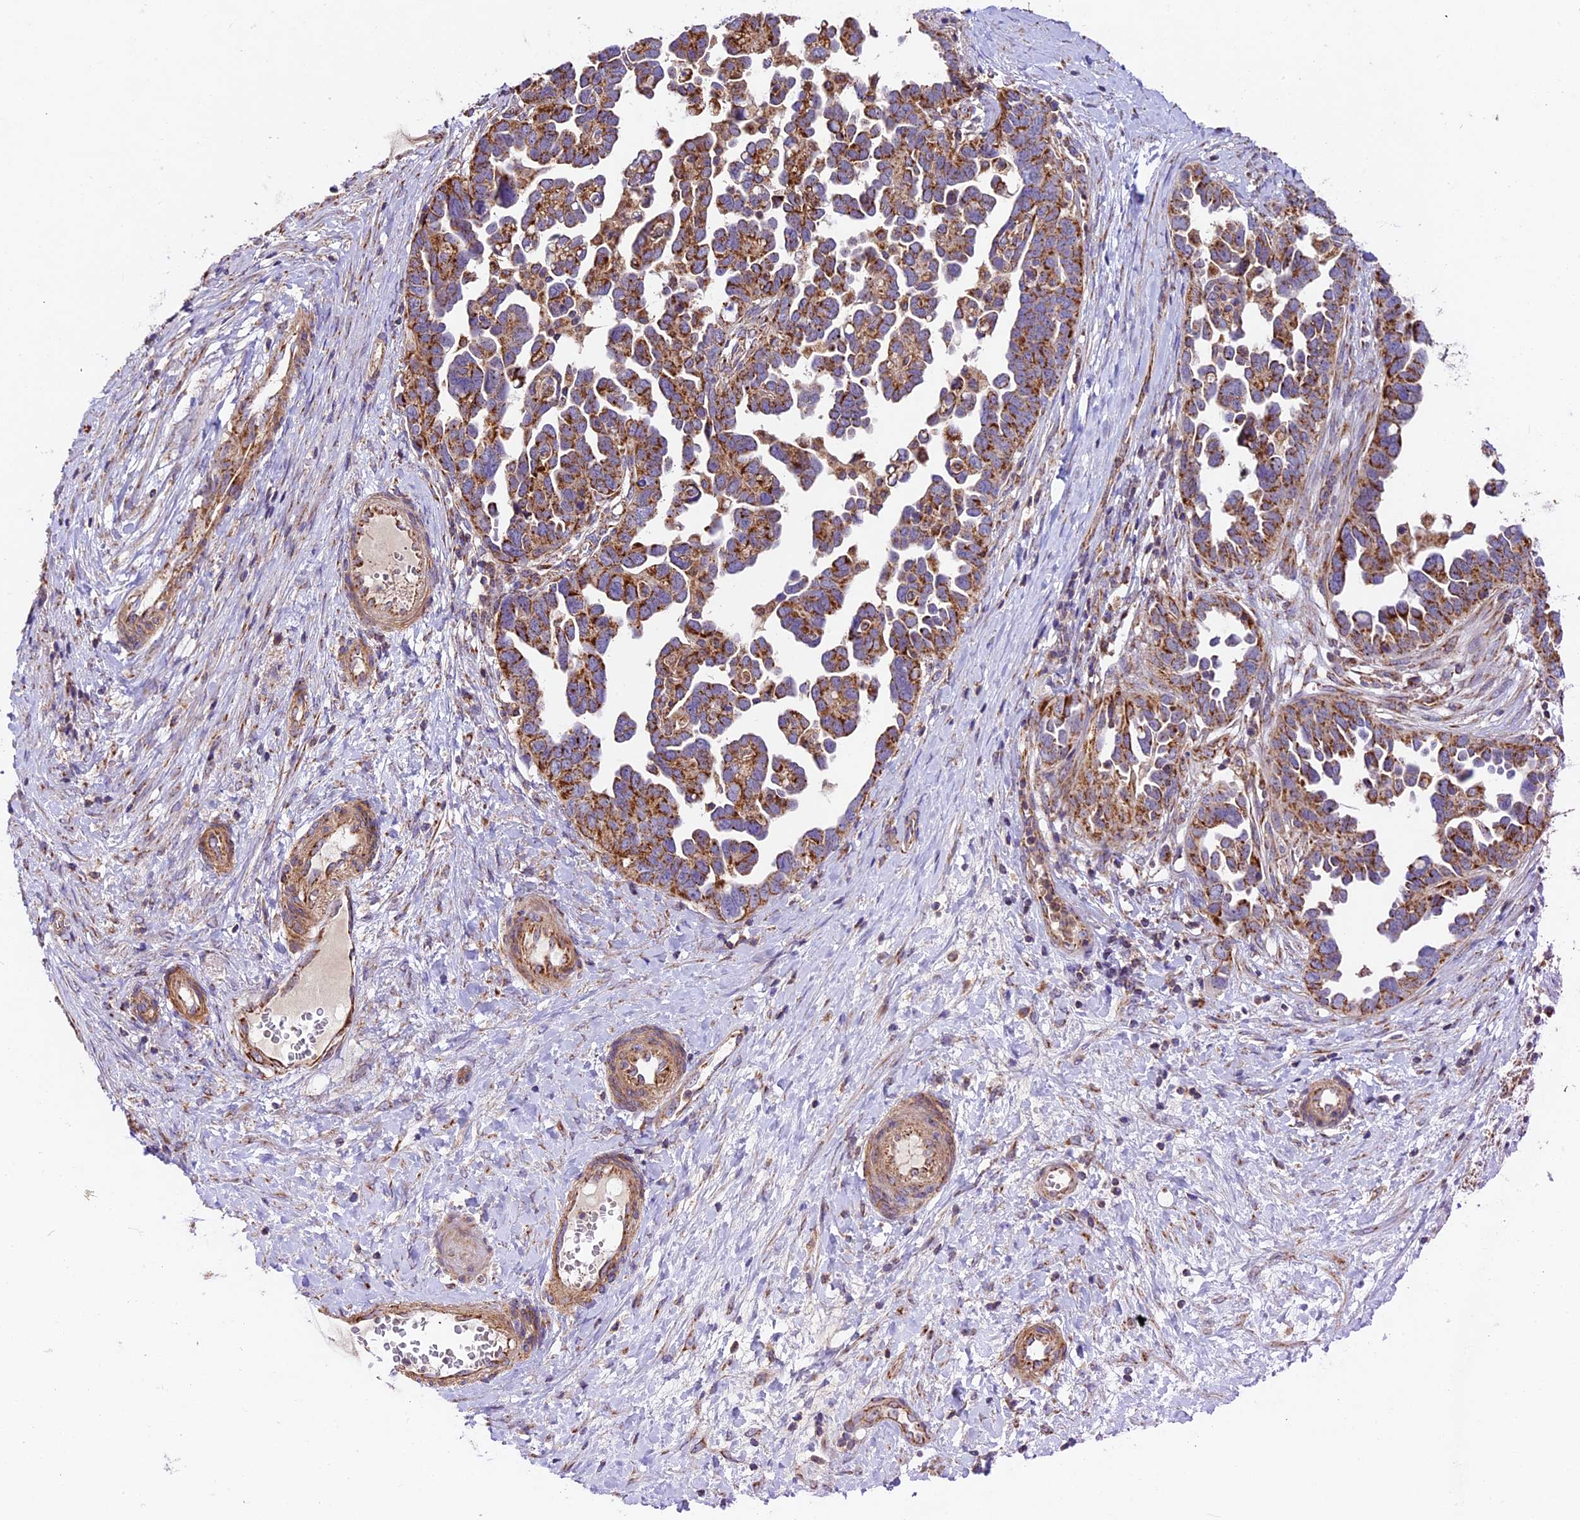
{"staining": {"intensity": "strong", "quantity": ">75%", "location": "cytoplasmic/membranous"}, "tissue": "ovarian cancer", "cell_type": "Tumor cells", "image_type": "cancer", "snomed": [{"axis": "morphology", "description": "Cystadenocarcinoma, serous, NOS"}, {"axis": "topography", "description": "Ovary"}], "caption": "This histopathology image shows ovarian cancer (serous cystadenocarcinoma) stained with IHC to label a protein in brown. The cytoplasmic/membranous of tumor cells show strong positivity for the protein. Nuclei are counter-stained blue.", "gene": "NDUFA8", "patient": {"sex": "female", "age": 54}}